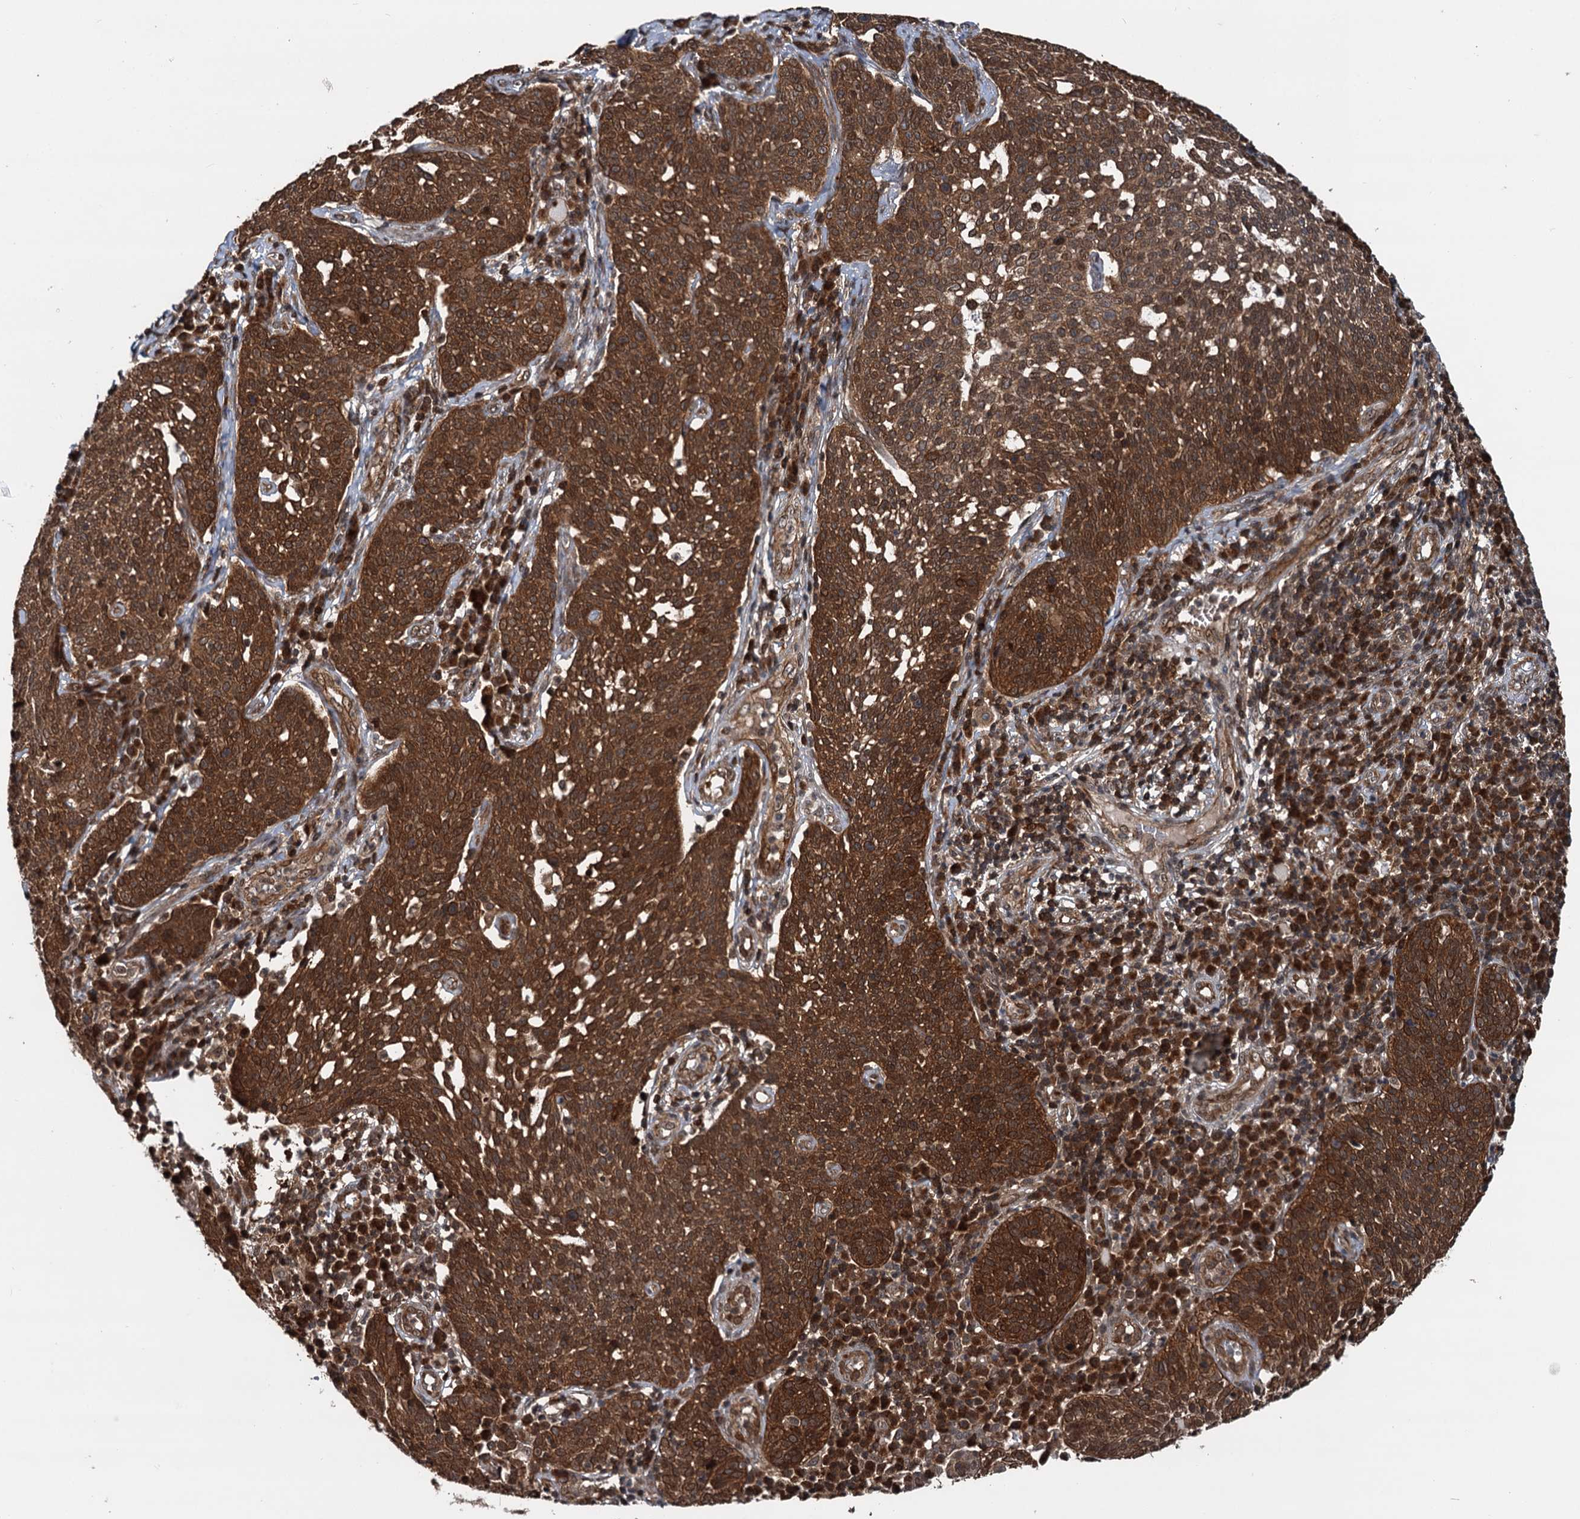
{"staining": {"intensity": "strong", "quantity": ">75%", "location": "cytoplasmic/membranous,nuclear"}, "tissue": "cervical cancer", "cell_type": "Tumor cells", "image_type": "cancer", "snomed": [{"axis": "morphology", "description": "Squamous cell carcinoma, NOS"}, {"axis": "topography", "description": "Cervix"}], "caption": "A brown stain shows strong cytoplasmic/membranous and nuclear expression of a protein in human cervical cancer tumor cells. (DAB IHC, brown staining for protein, blue staining for nuclei).", "gene": "STUB1", "patient": {"sex": "female", "age": 34}}